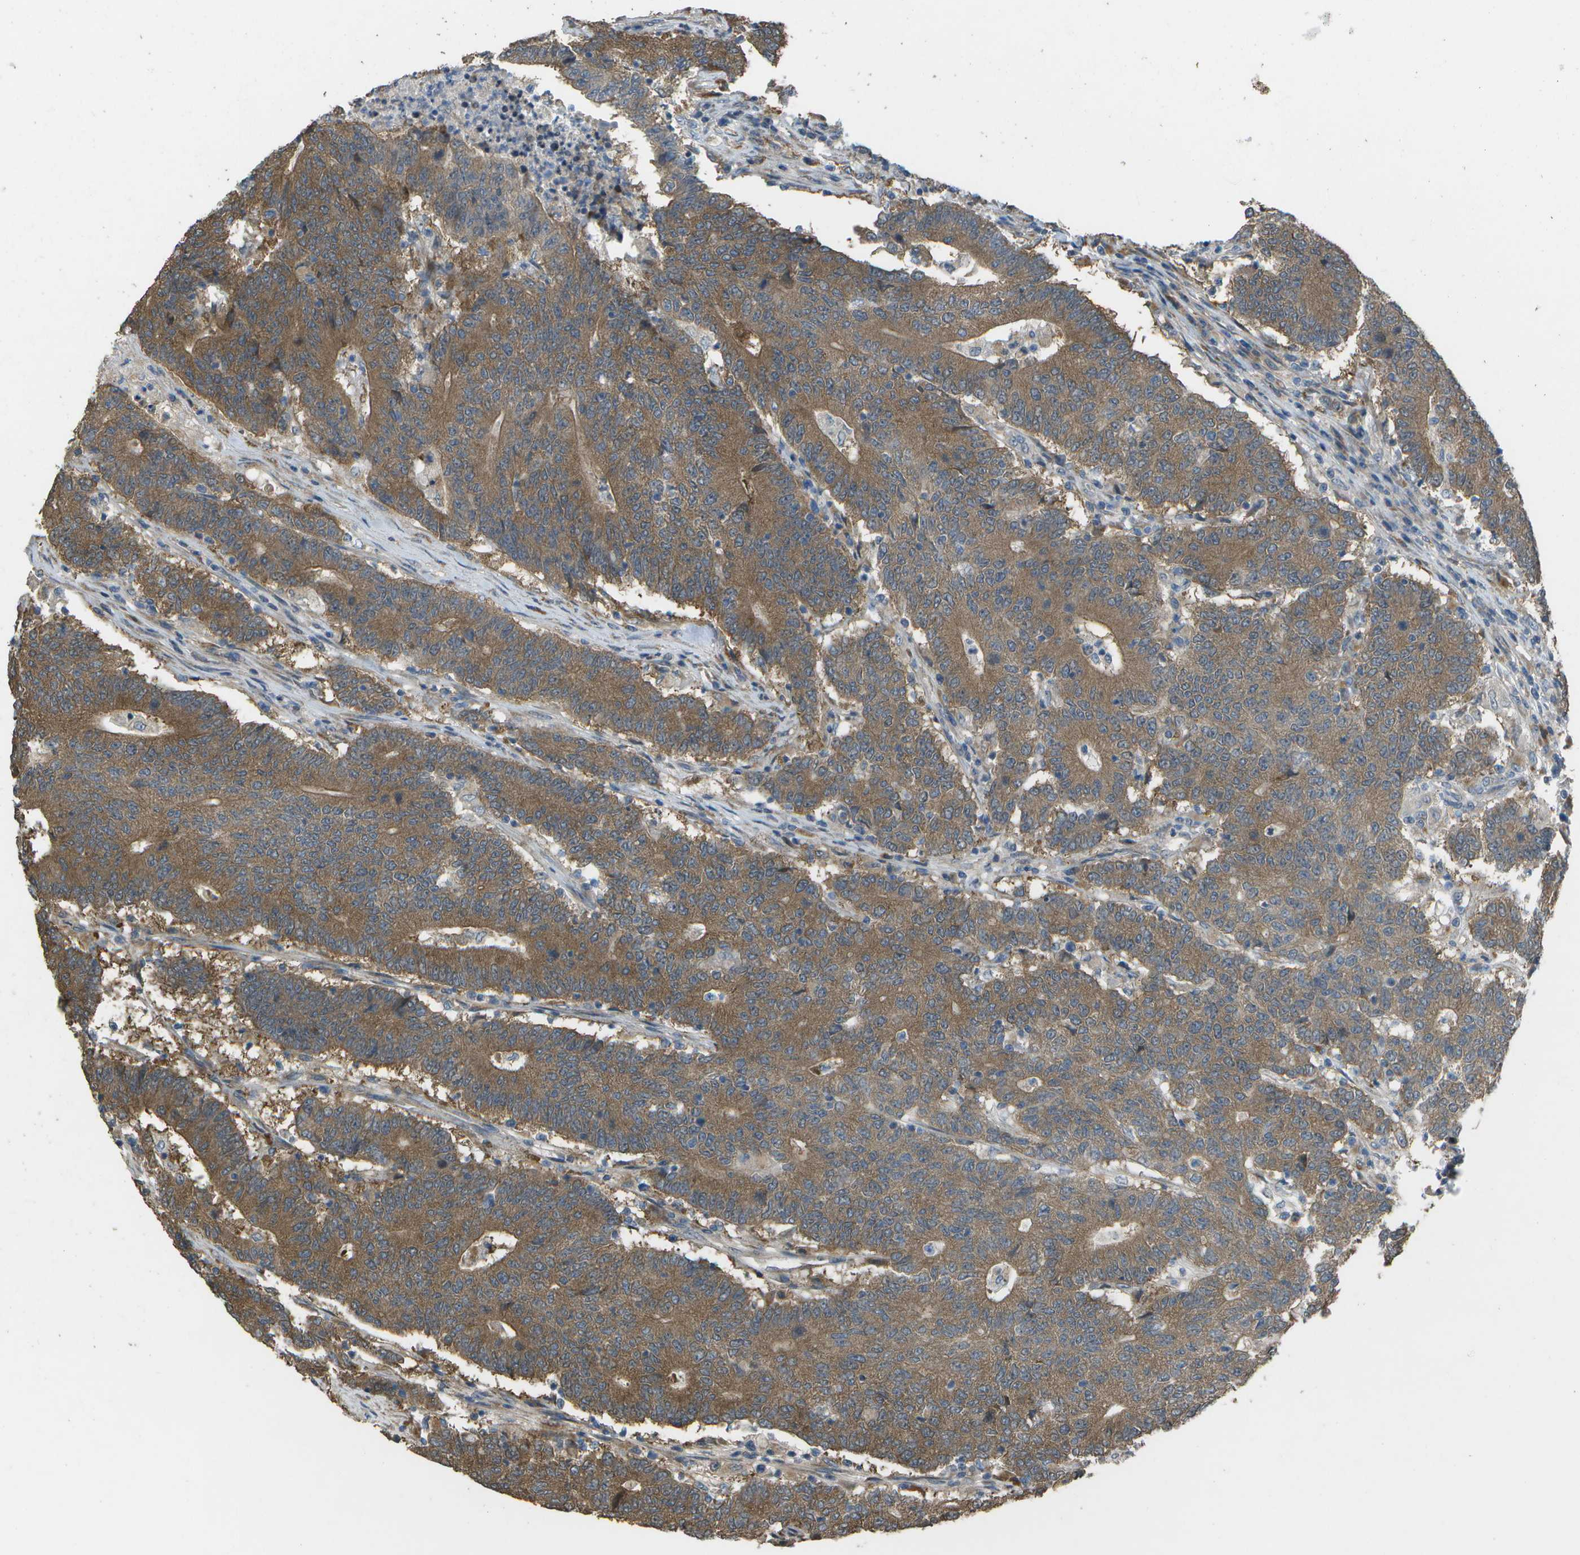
{"staining": {"intensity": "moderate", "quantity": ">75%", "location": "cytoplasmic/membranous"}, "tissue": "colorectal cancer", "cell_type": "Tumor cells", "image_type": "cancer", "snomed": [{"axis": "morphology", "description": "Normal tissue, NOS"}, {"axis": "morphology", "description": "Adenocarcinoma, NOS"}, {"axis": "topography", "description": "Colon"}], "caption": "Colorectal cancer (adenocarcinoma) stained for a protein (brown) reveals moderate cytoplasmic/membranous positive expression in about >75% of tumor cells.", "gene": "CLNS1A", "patient": {"sex": "female", "age": 75}}